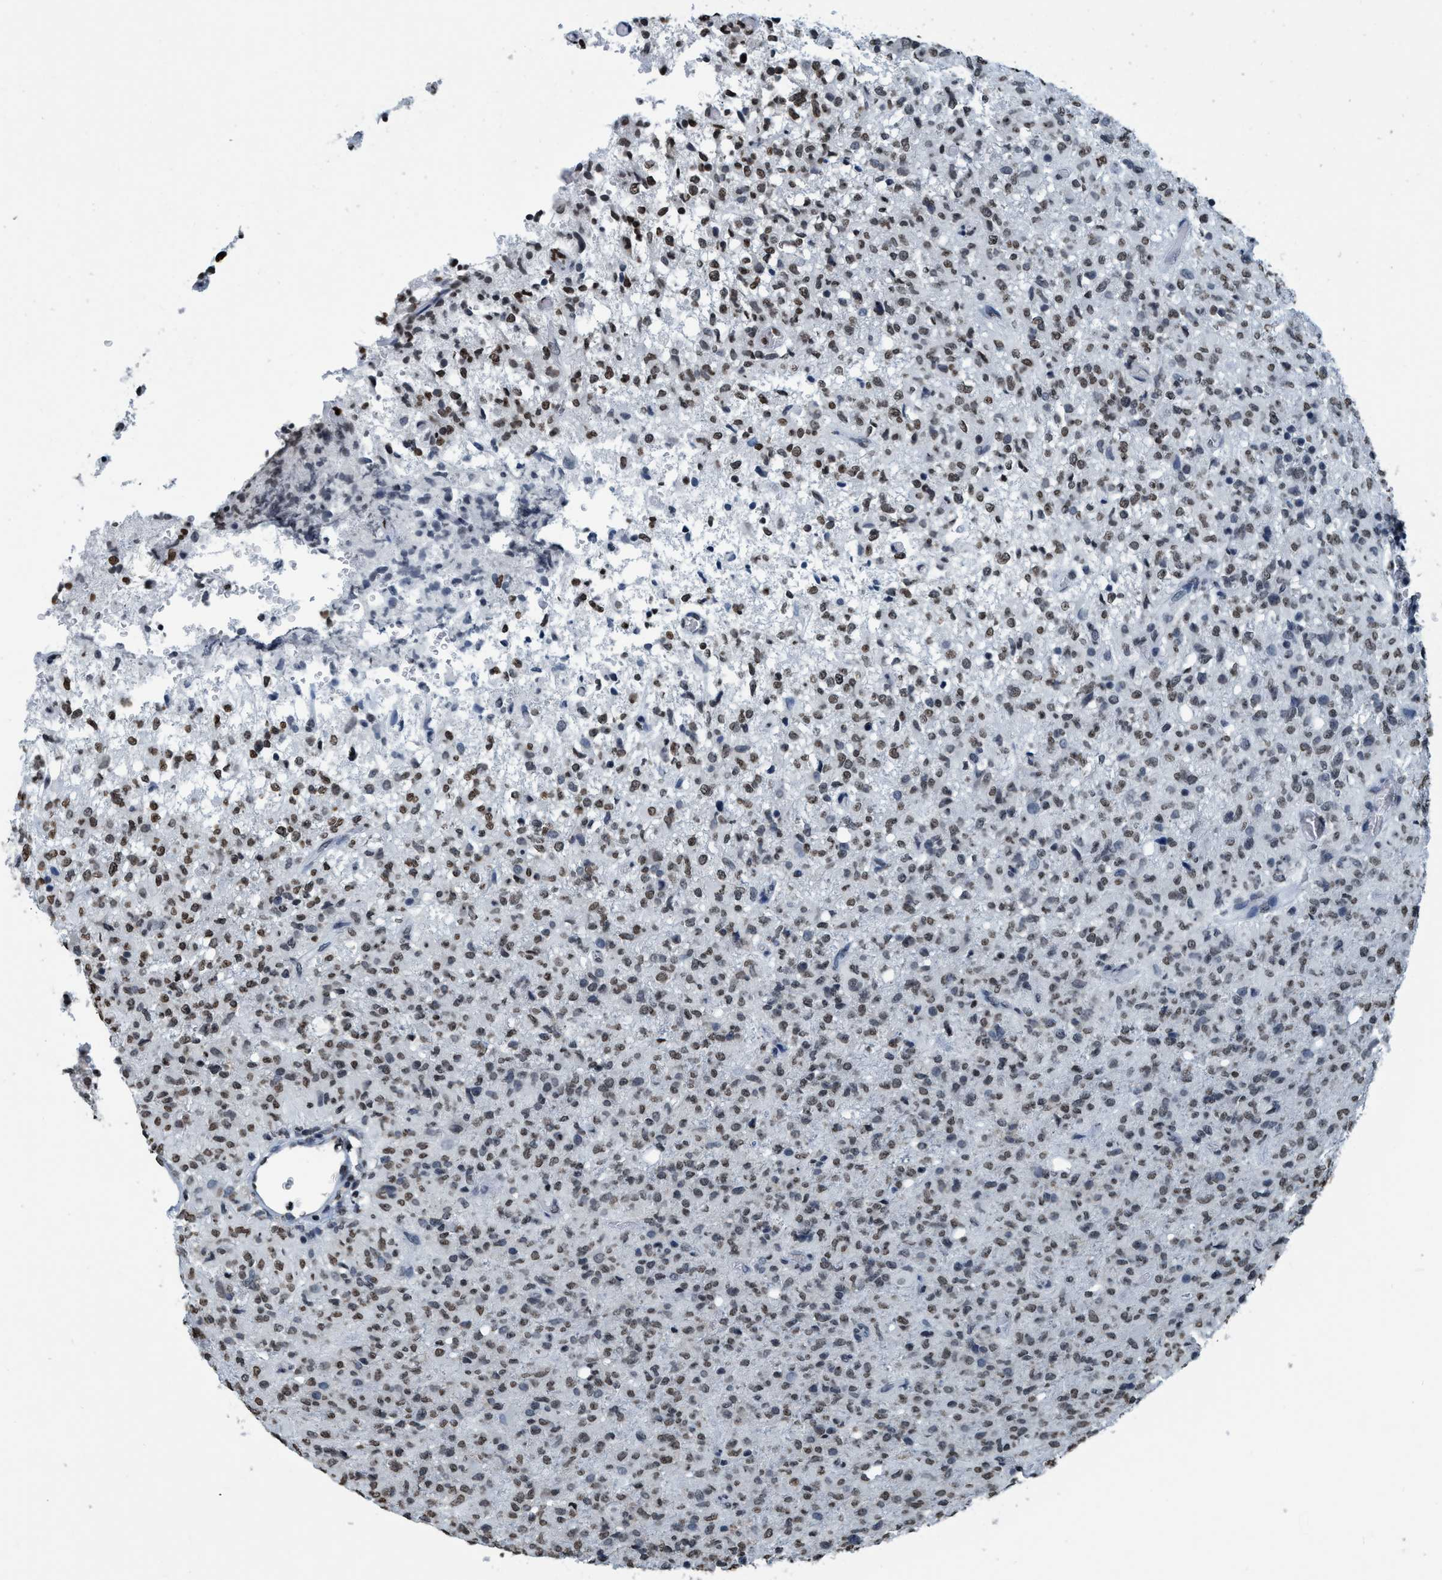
{"staining": {"intensity": "moderate", "quantity": ">75%", "location": "nuclear"}, "tissue": "glioma", "cell_type": "Tumor cells", "image_type": "cancer", "snomed": [{"axis": "morphology", "description": "Glioma, malignant, High grade"}, {"axis": "topography", "description": "Brain"}], "caption": "Glioma tissue demonstrates moderate nuclear staining in about >75% of tumor cells (DAB IHC, brown staining for protein, blue staining for nuclei).", "gene": "CCNE2", "patient": {"sex": "female", "age": 57}}